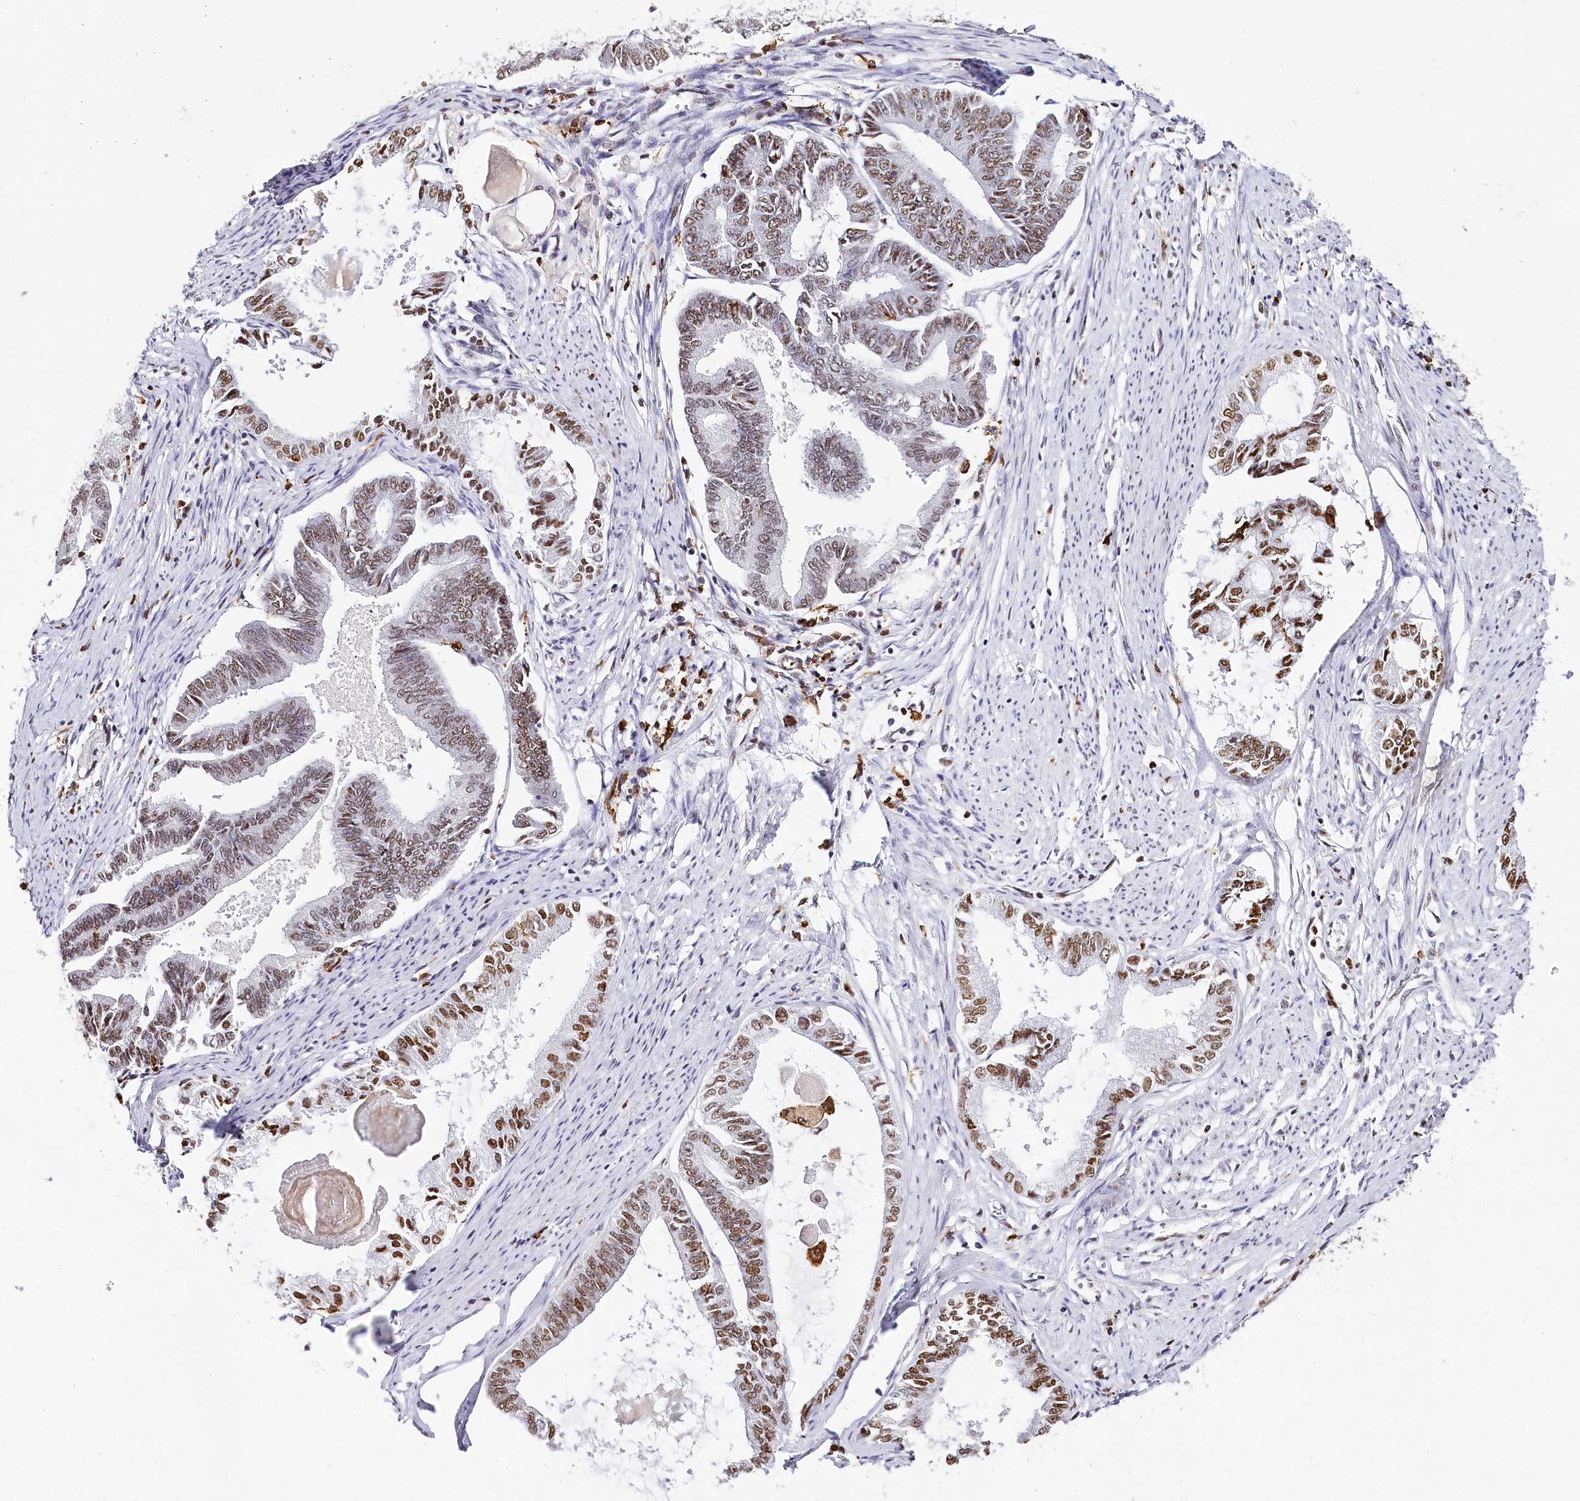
{"staining": {"intensity": "moderate", "quantity": ">75%", "location": "nuclear"}, "tissue": "endometrial cancer", "cell_type": "Tumor cells", "image_type": "cancer", "snomed": [{"axis": "morphology", "description": "Adenocarcinoma, NOS"}, {"axis": "topography", "description": "Endometrium"}], "caption": "Endometrial adenocarcinoma was stained to show a protein in brown. There is medium levels of moderate nuclear expression in approximately >75% of tumor cells. (Brightfield microscopy of DAB IHC at high magnification).", "gene": "BARD1", "patient": {"sex": "female", "age": 86}}